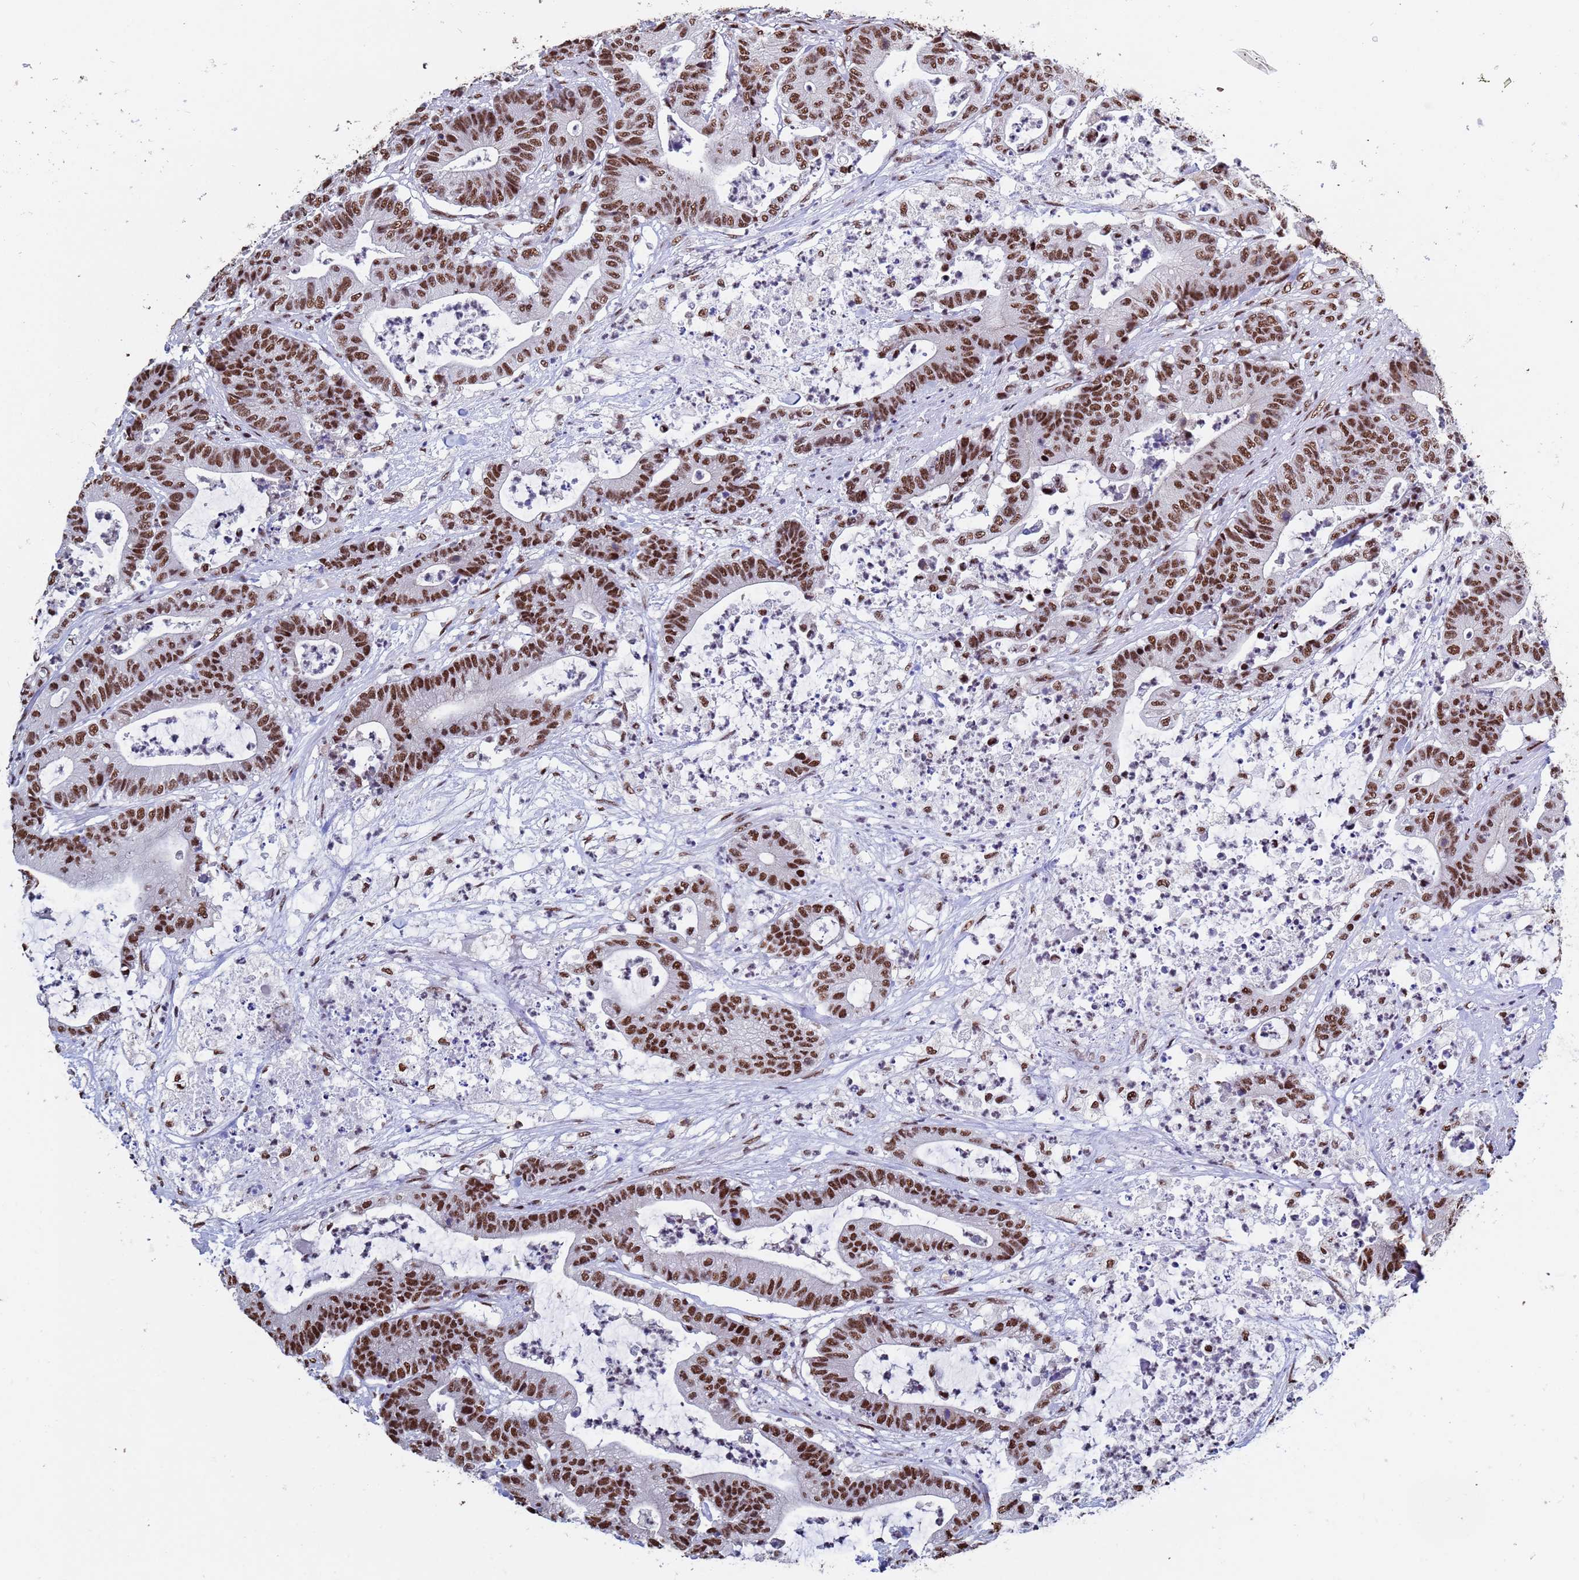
{"staining": {"intensity": "strong", "quantity": ">75%", "location": "nuclear"}, "tissue": "colorectal cancer", "cell_type": "Tumor cells", "image_type": "cancer", "snomed": [{"axis": "morphology", "description": "Adenocarcinoma, NOS"}, {"axis": "topography", "description": "Colon"}], "caption": "A micrograph showing strong nuclear positivity in about >75% of tumor cells in colorectal cancer (adenocarcinoma), as visualized by brown immunohistochemical staining.", "gene": "SF3B2", "patient": {"sex": "female", "age": 84}}